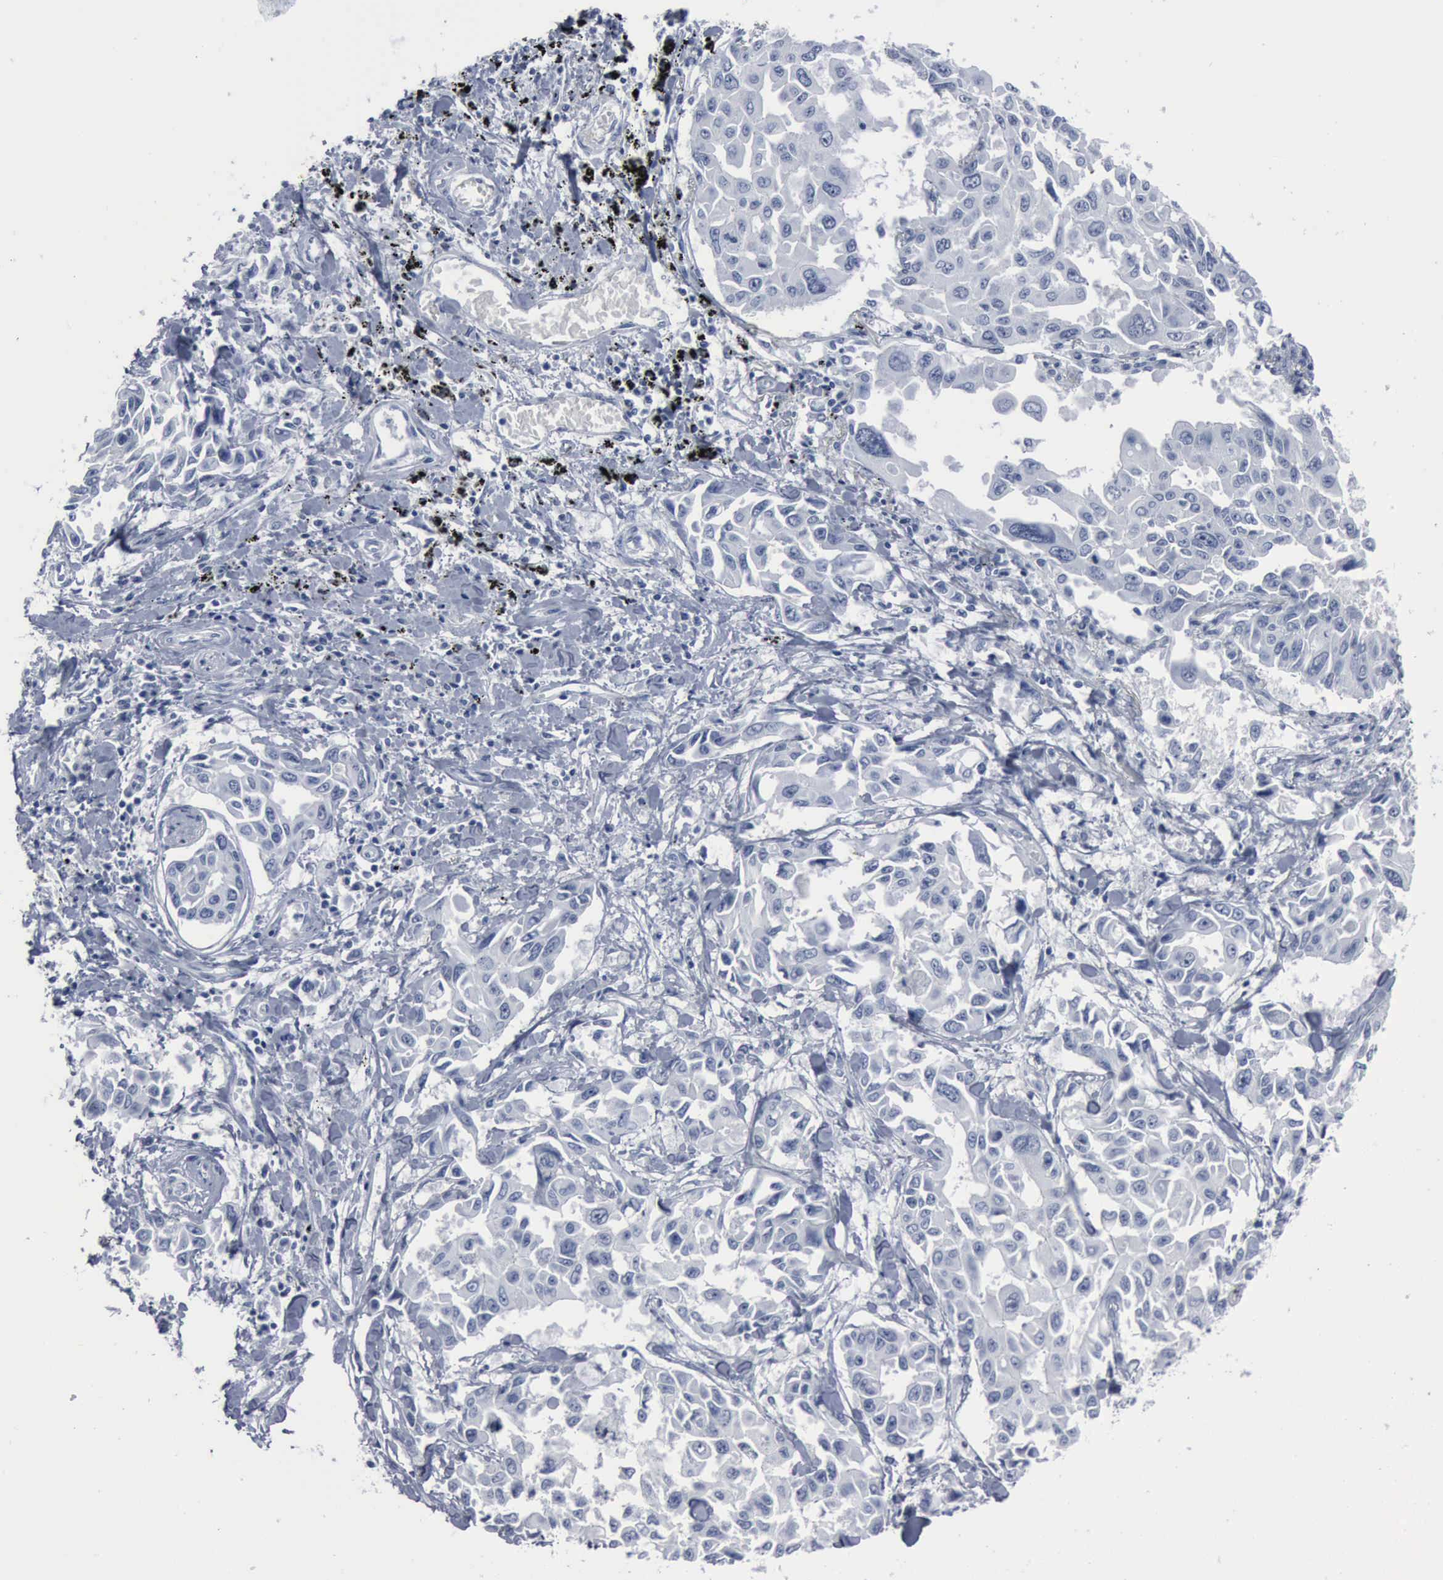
{"staining": {"intensity": "negative", "quantity": "none", "location": "none"}, "tissue": "lung cancer", "cell_type": "Tumor cells", "image_type": "cancer", "snomed": [{"axis": "morphology", "description": "Adenocarcinoma, NOS"}, {"axis": "topography", "description": "Lung"}], "caption": "An image of human lung cancer (adenocarcinoma) is negative for staining in tumor cells.", "gene": "DMD", "patient": {"sex": "male", "age": 64}}